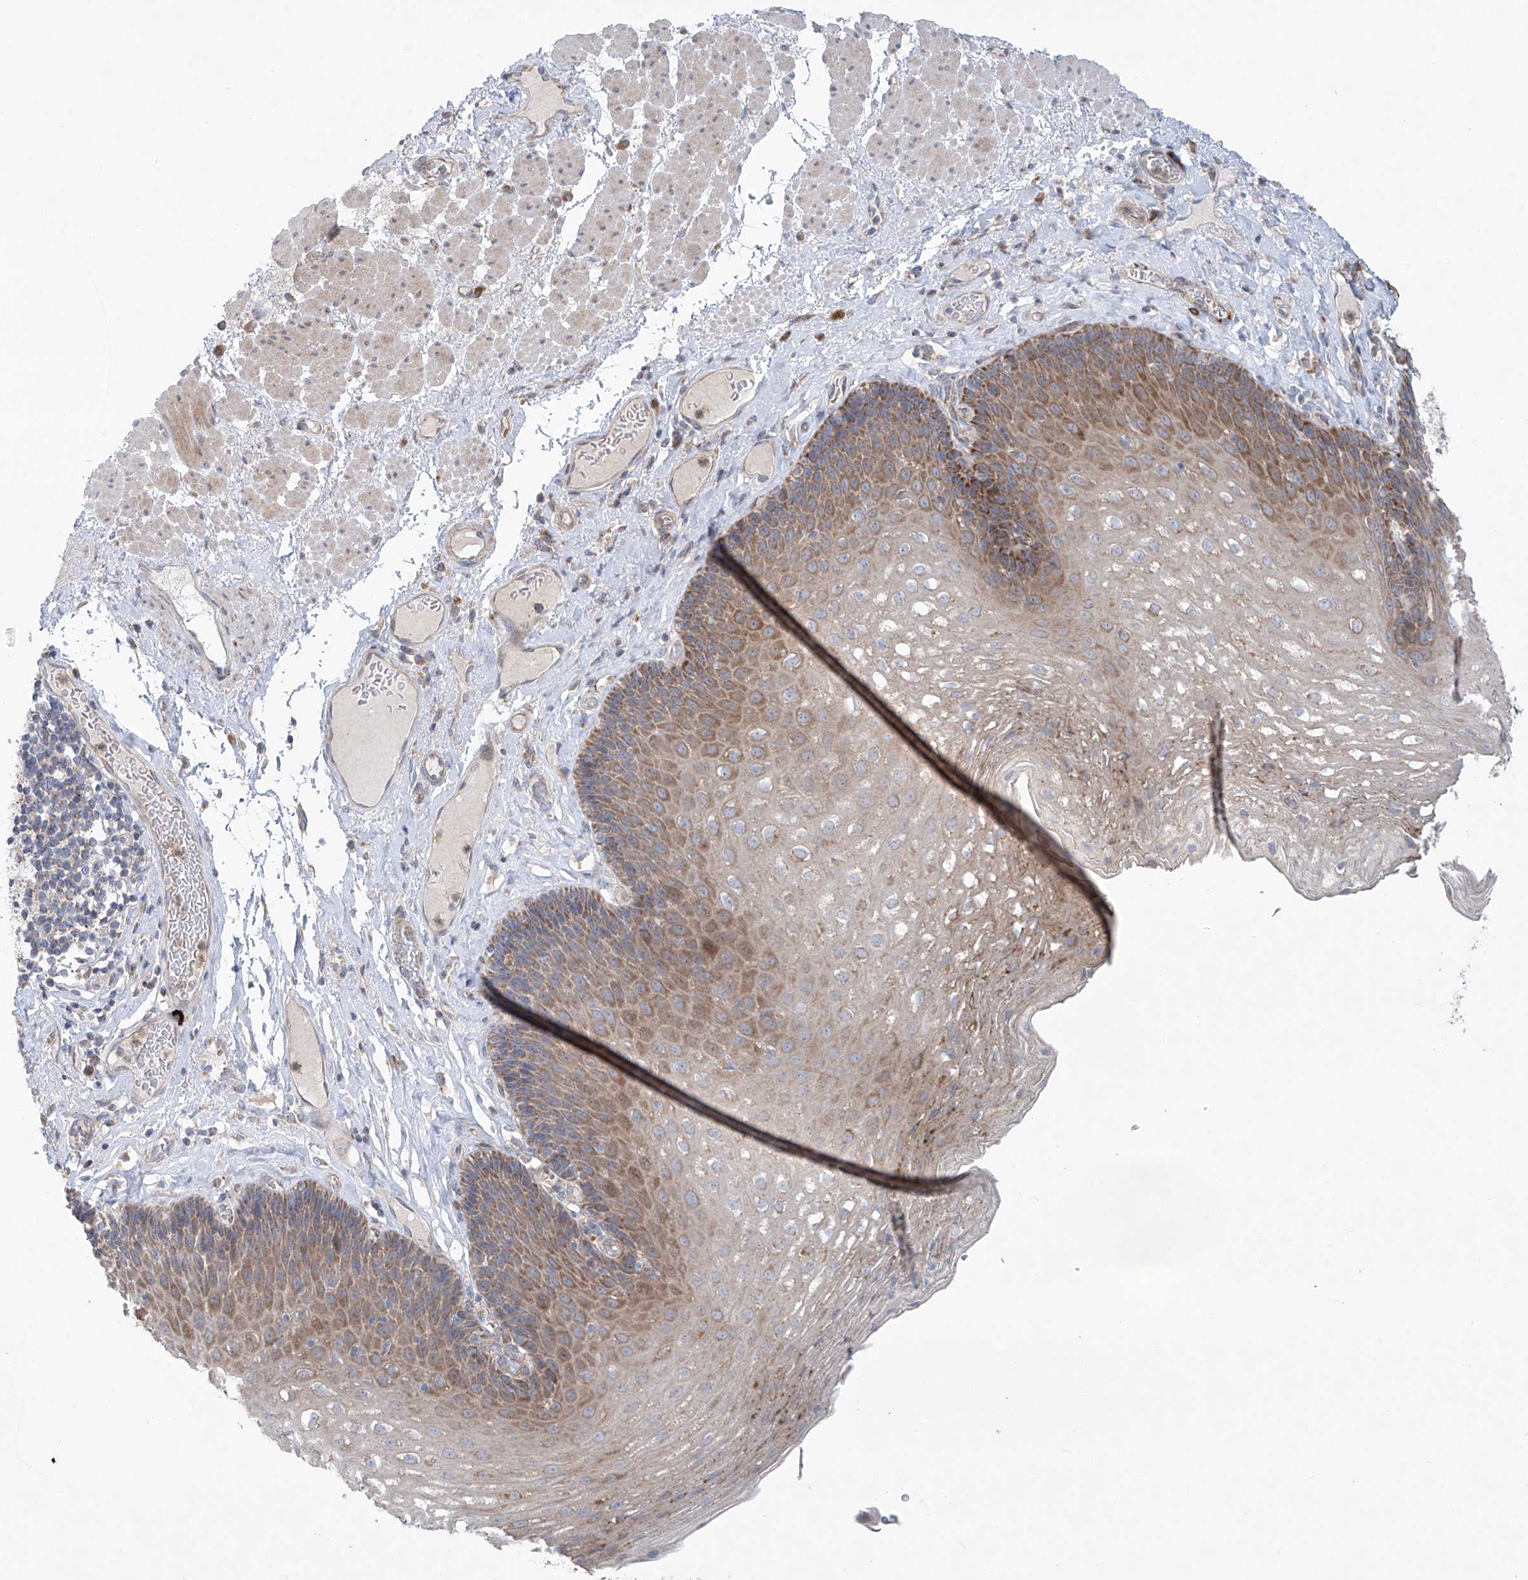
{"staining": {"intensity": "moderate", "quantity": "25%-75%", "location": "cytoplasmic/membranous"}, "tissue": "esophagus", "cell_type": "Squamous epithelial cells", "image_type": "normal", "snomed": [{"axis": "morphology", "description": "Normal tissue, NOS"}, {"axis": "topography", "description": "Esophagus"}], "caption": "Immunohistochemistry (IHC) of unremarkable esophagus demonstrates medium levels of moderate cytoplasmic/membranous staining in about 25%-75% of squamous epithelial cells.", "gene": "KLC4", "patient": {"sex": "female", "age": 66}}